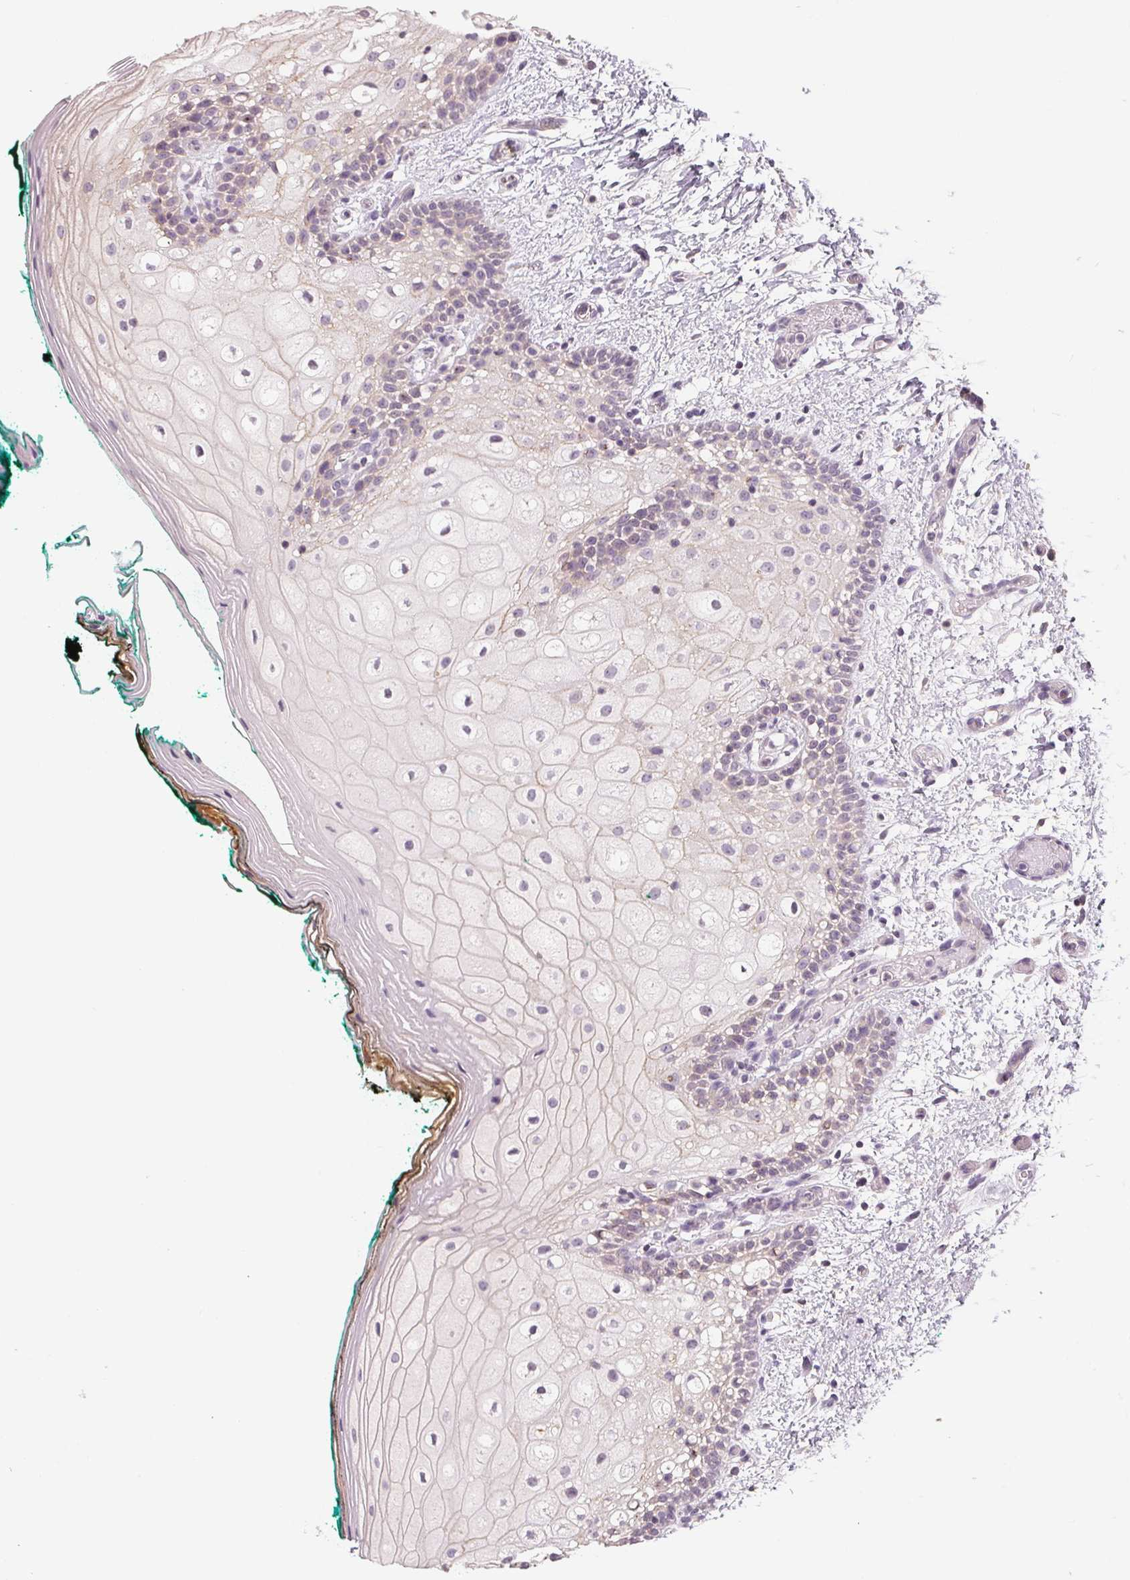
{"staining": {"intensity": "negative", "quantity": "none", "location": "none"}, "tissue": "oral mucosa", "cell_type": "Squamous epithelial cells", "image_type": "normal", "snomed": [{"axis": "morphology", "description": "Normal tissue, NOS"}, {"axis": "topography", "description": "Oral tissue"}], "caption": "IHC of benign human oral mucosa exhibits no staining in squamous epithelial cells.", "gene": "VTCN1", "patient": {"sex": "female", "age": 83}}